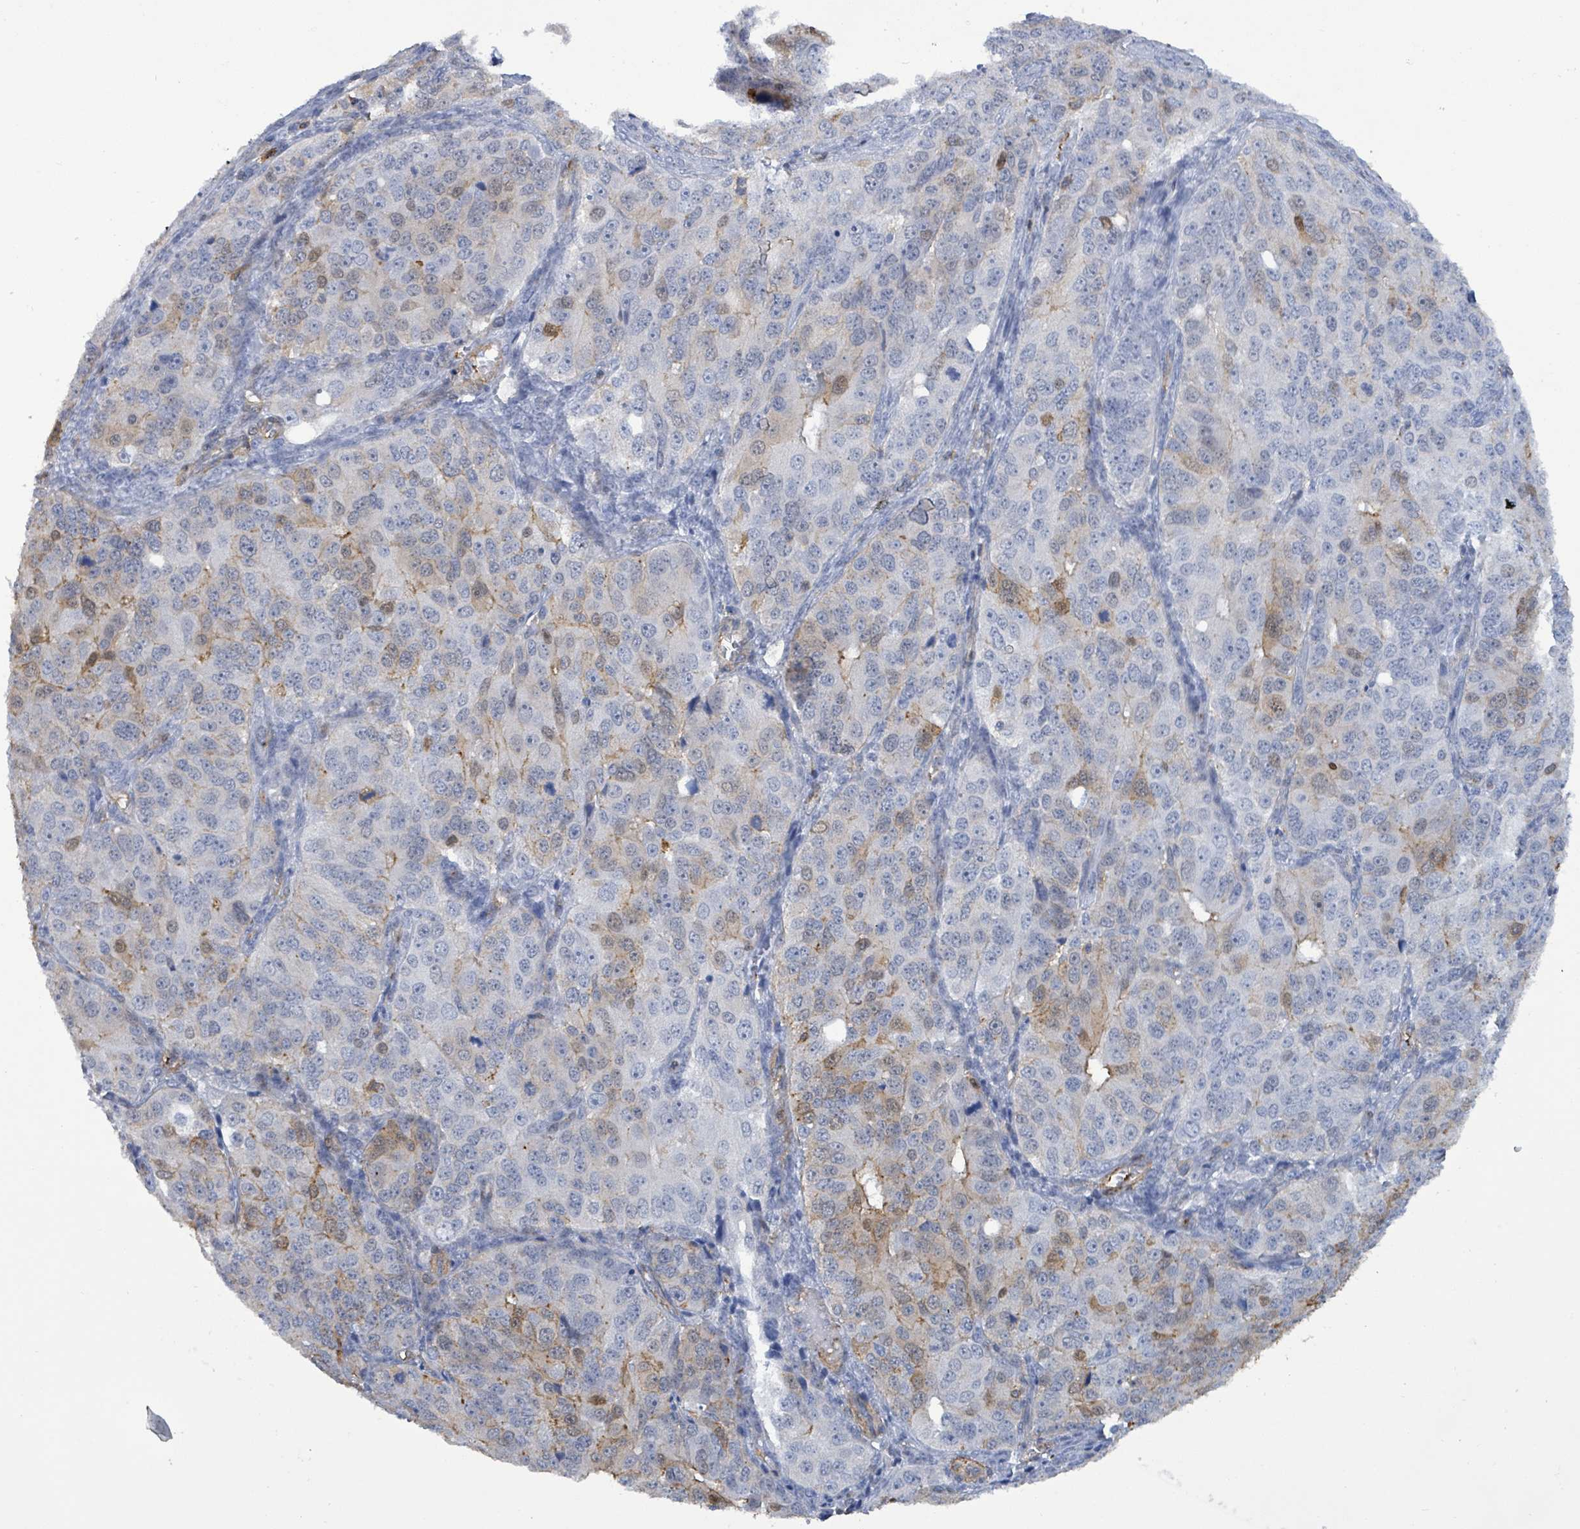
{"staining": {"intensity": "moderate", "quantity": "<25%", "location": "nuclear"}, "tissue": "ovarian cancer", "cell_type": "Tumor cells", "image_type": "cancer", "snomed": [{"axis": "morphology", "description": "Carcinoma, endometroid"}, {"axis": "topography", "description": "Ovary"}], "caption": "Immunohistochemical staining of human endometroid carcinoma (ovarian) displays low levels of moderate nuclear expression in about <25% of tumor cells. (brown staining indicates protein expression, while blue staining denotes nuclei).", "gene": "PRKRIP1", "patient": {"sex": "female", "age": 51}}